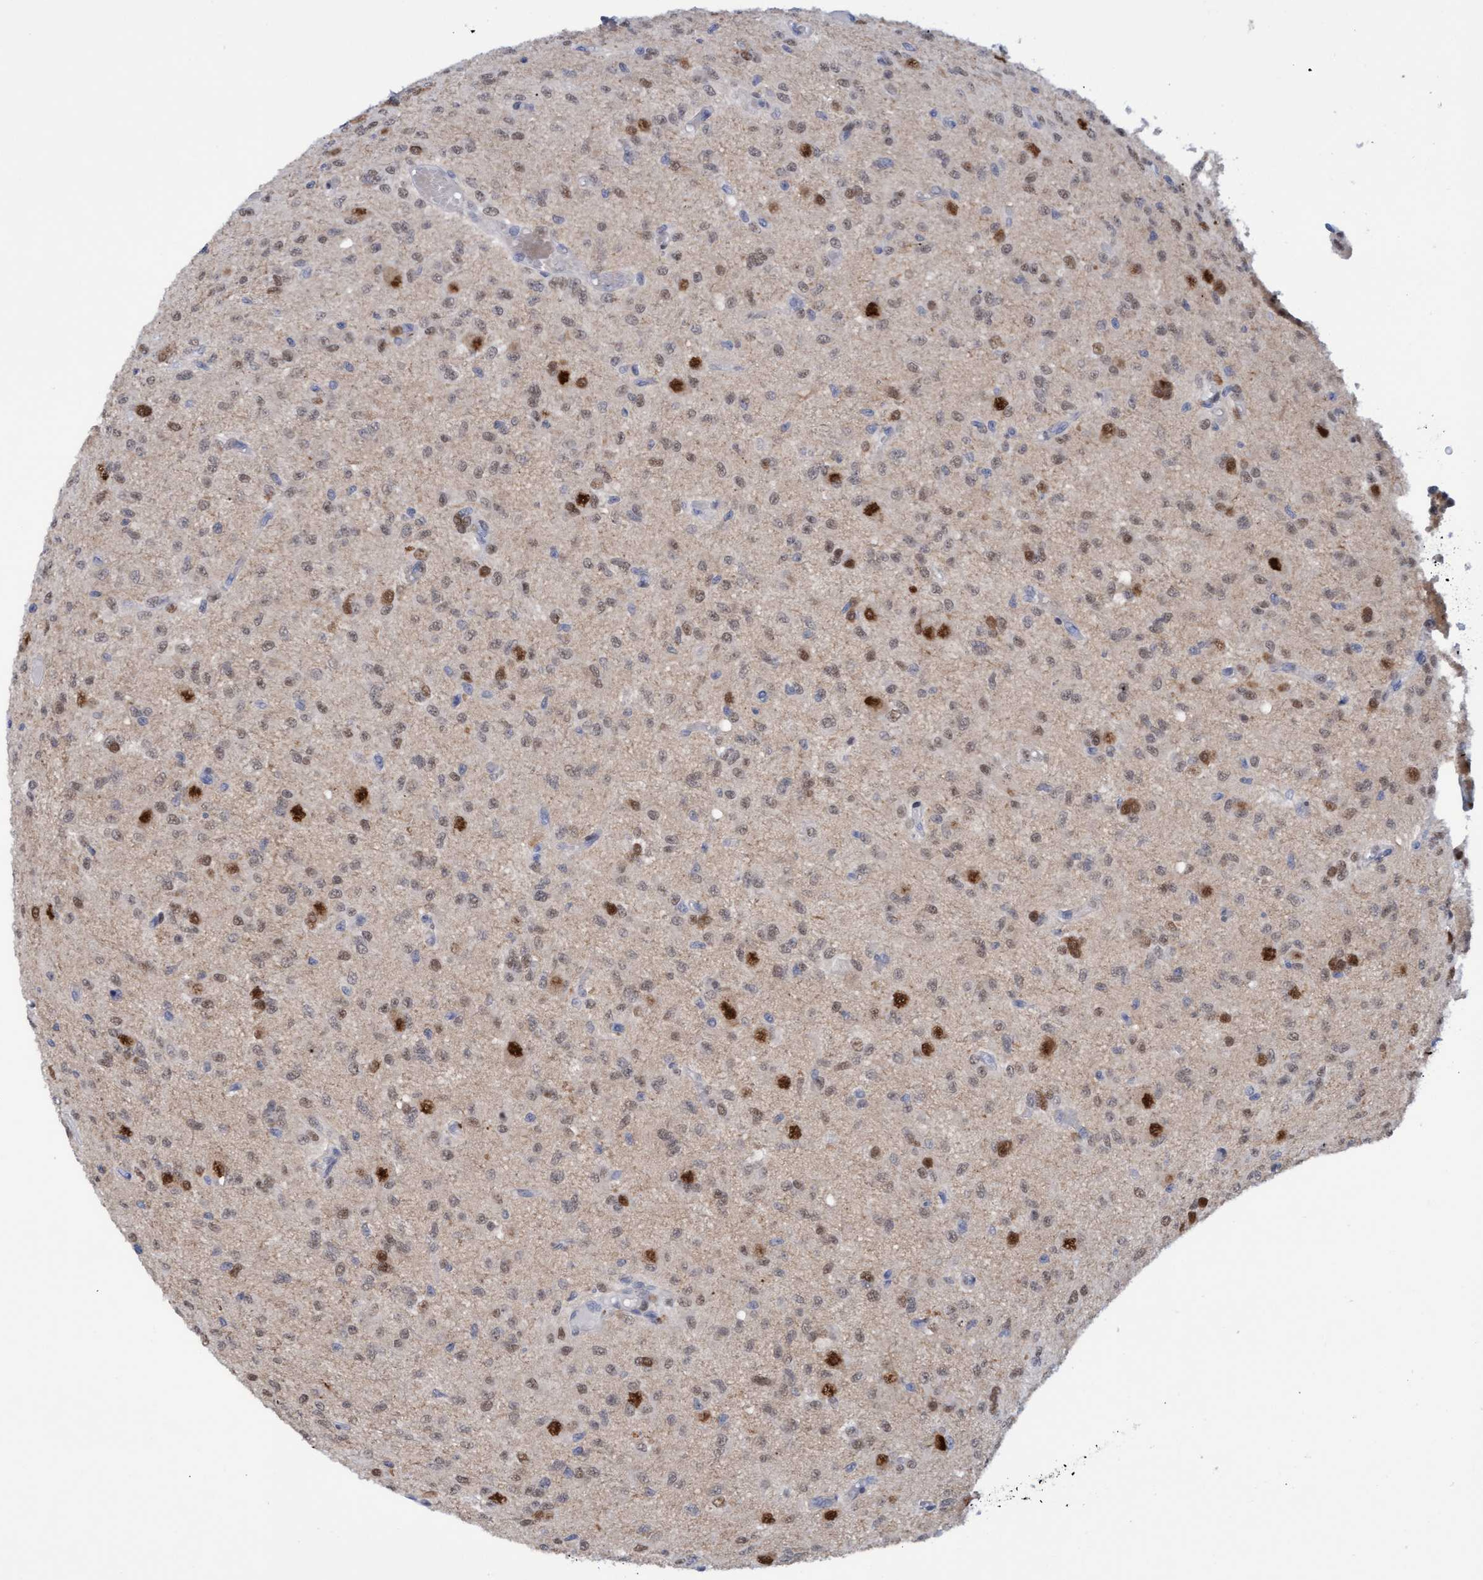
{"staining": {"intensity": "strong", "quantity": "25%-75%", "location": "nuclear"}, "tissue": "glioma", "cell_type": "Tumor cells", "image_type": "cancer", "snomed": [{"axis": "morphology", "description": "Glioma, malignant, High grade"}, {"axis": "topography", "description": "Brain"}], "caption": "Protein staining of glioma tissue reveals strong nuclear expression in approximately 25%-75% of tumor cells.", "gene": "PINX1", "patient": {"sex": "female", "age": 59}}